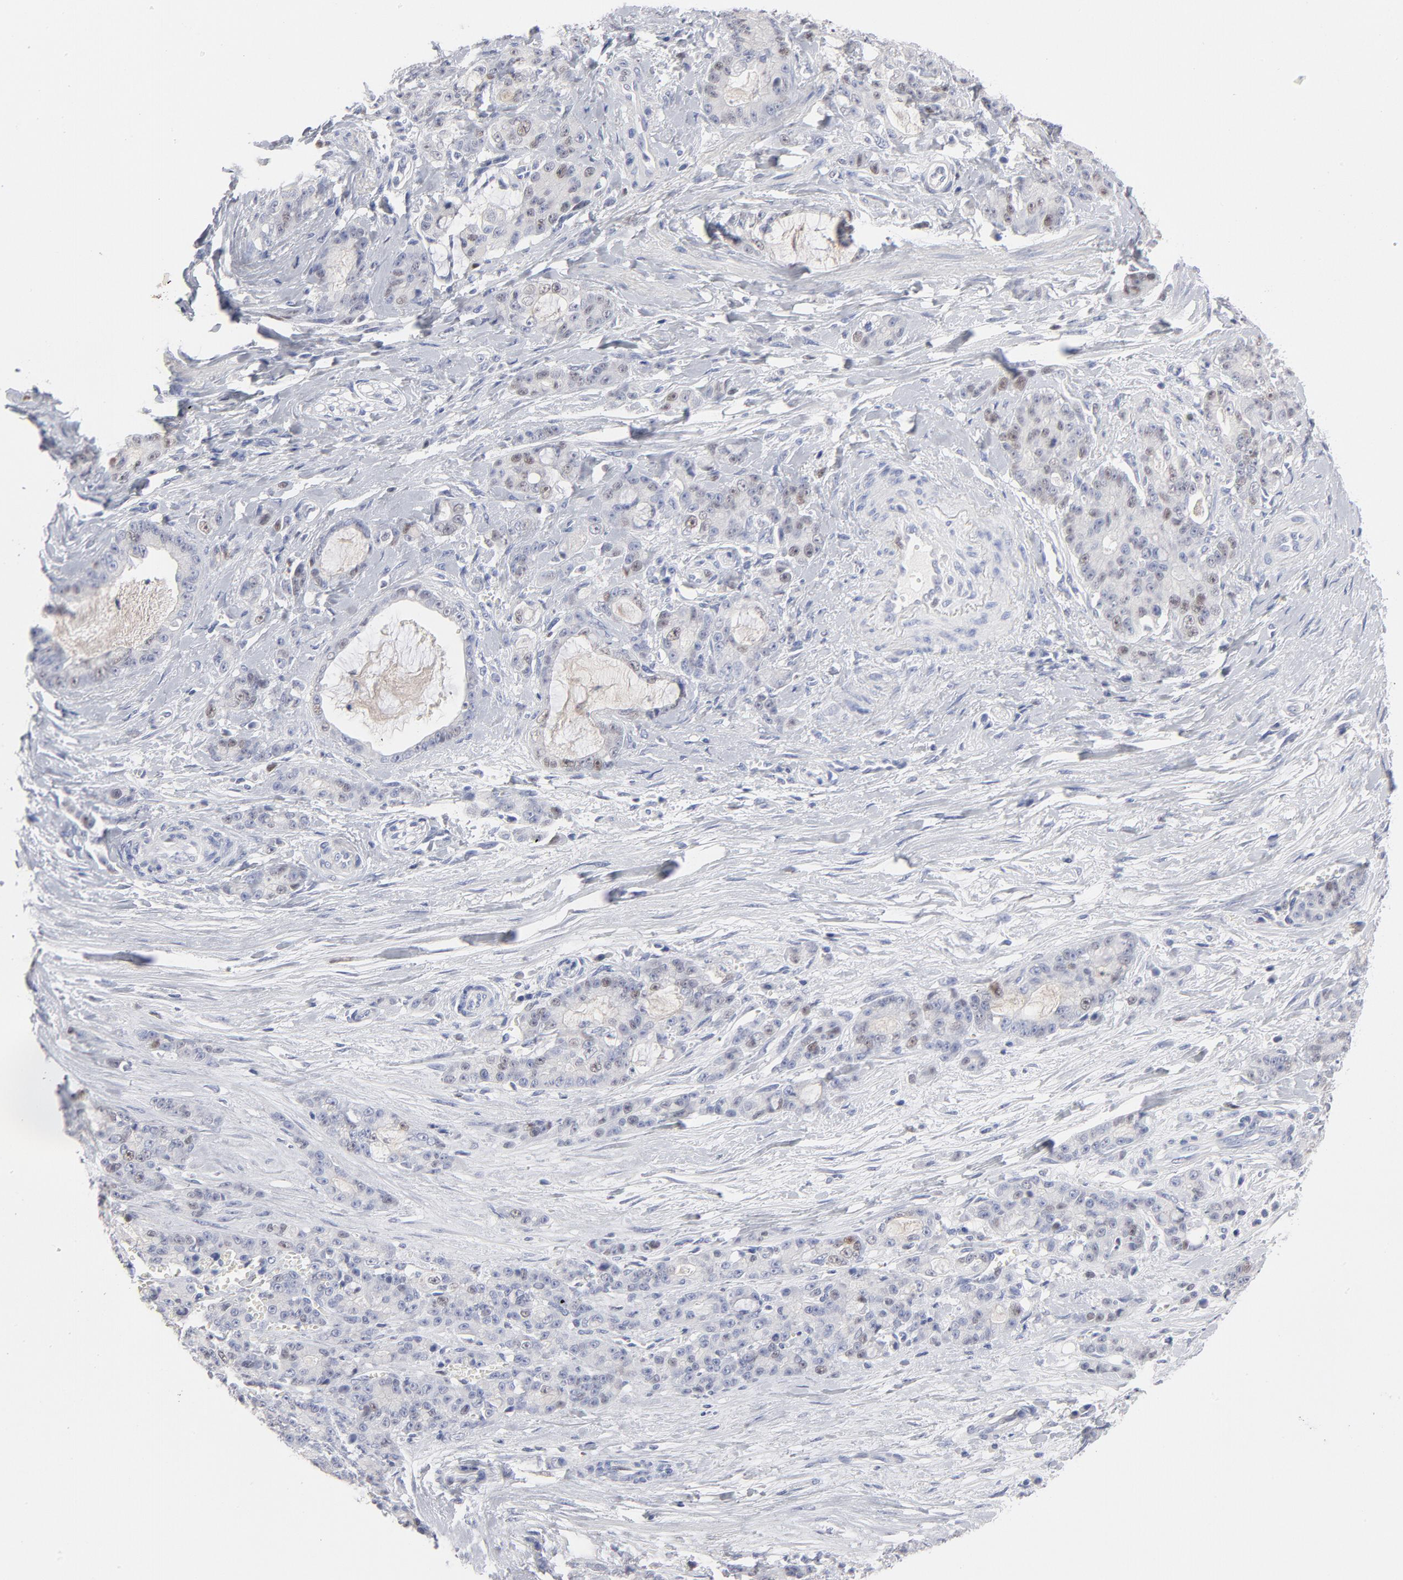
{"staining": {"intensity": "moderate", "quantity": "<25%", "location": "nuclear"}, "tissue": "pancreatic cancer", "cell_type": "Tumor cells", "image_type": "cancer", "snomed": [{"axis": "morphology", "description": "Adenocarcinoma, NOS"}, {"axis": "topography", "description": "Pancreas"}], "caption": "There is low levels of moderate nuclear staining in tumor cells of pancreatic cancer, as demonstrated by immunohistochemical staining (brown color).", "gene": "MCM7", "patient": {"sex": "female", "age": 73}}